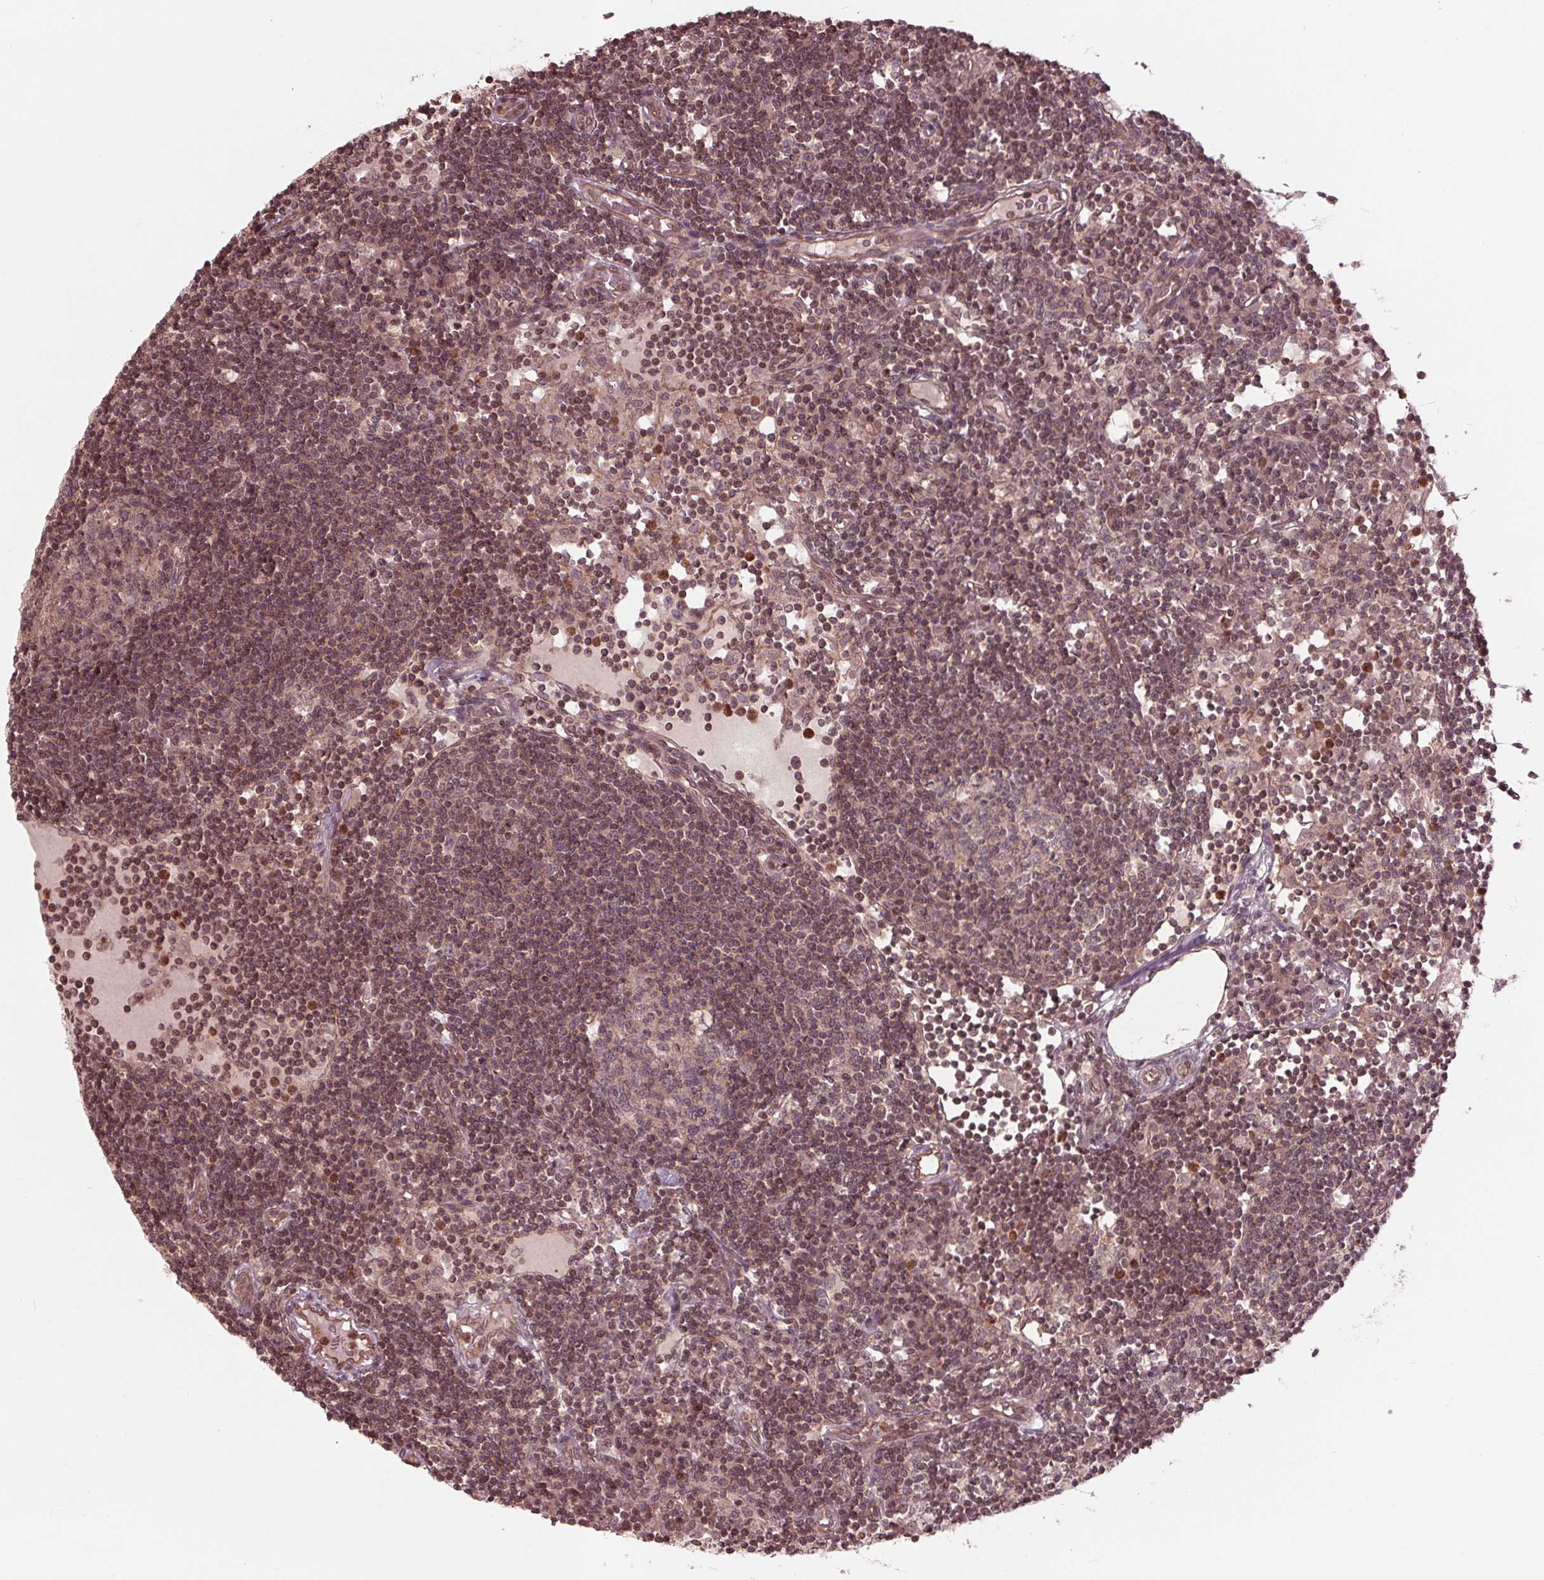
{"staining": {"intensity": "weak", "quantity": "25%-75%", "location": "nuclear"}, "tissue": "lymph node", "cell_type": "Germinal center cells", "image_type": "normal", "snomed": [{"axis": "morphology", "description": "Normal tissue, NOS"}, {"axis": "topography", "description": "Lymph node"}], "caption": "A photomicrograph of human lymph node stained for a protein shows weak nuclear brown staining in germinal center cells. Immunohistochemistry (ihc) stains the protein in brown and the nuclei are stained blue.", "gene": "BTBD1", "patient": {"sex": "female", "age": 72}}